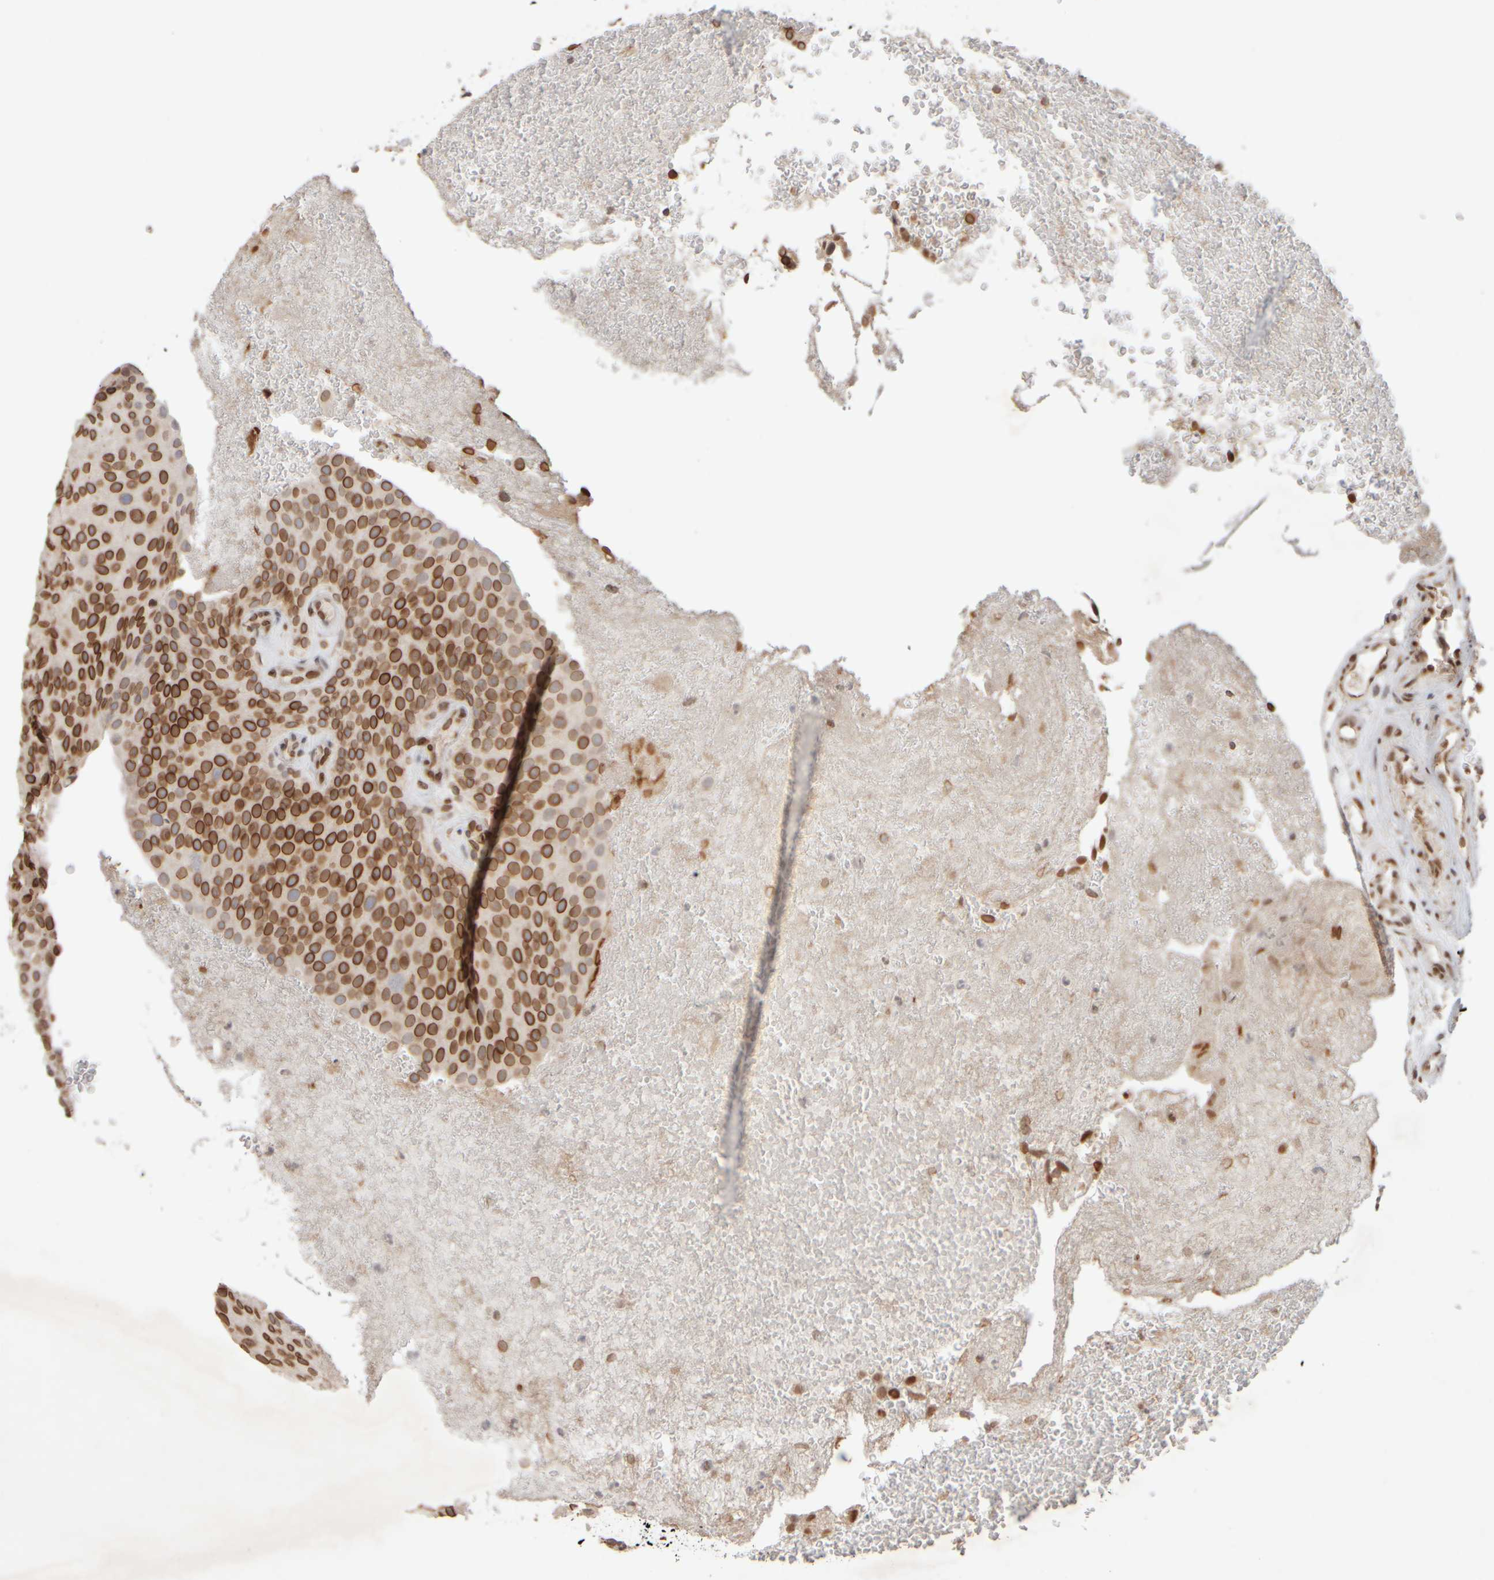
{"staining": {"intensity": "strong", "quantity": ">75%", "location": "cytoplasmic/membranous,nuclear"}, "tissue": "urothelial cancer", "cell_type": "Tumor cells", "image_type": "cancer", "snomed": [{"axis": "morphology", "description": "Urothelial carcinoma, Low grade"}, {"axis": "topography", "description": "Urinary bladder"}], "caption": "Protein expression analysis of low-grade urothelial carcinoma reveals strong cytoplasmic/membranous and nuclear expression in about >75% of tumor cells. The protein is shown in brown color, while the nuclei are stained blue.", "gene": "ZC3HC1", "patient": {"sex": "male", "age": 78}}